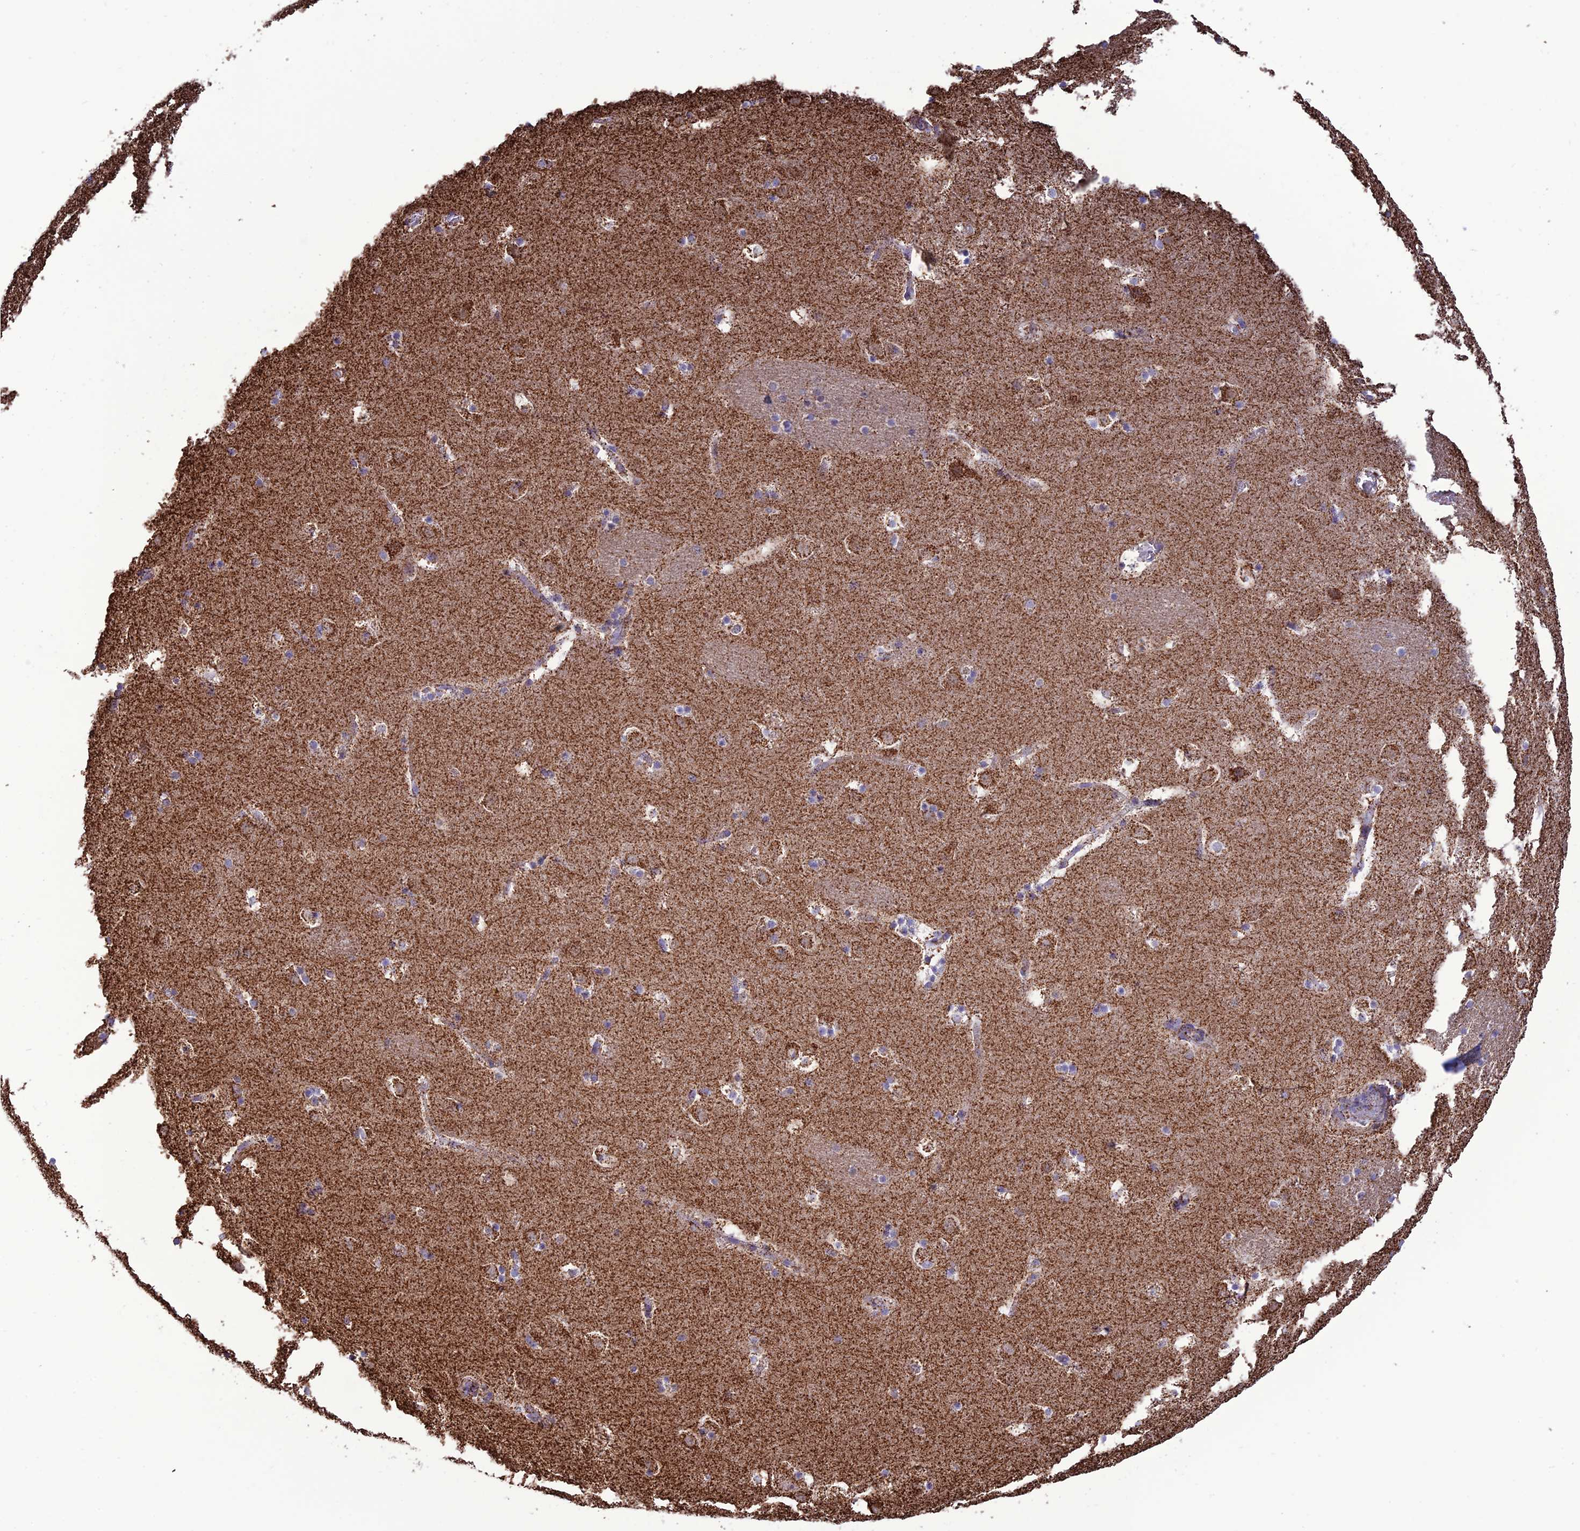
{"staining": {"intensity": "moderate", "quantity": "25%-75%", "location": "cytoplasmic/membranous"}, "tissue": "caudate", "cell_type": "Glial cells", "image_type": "normal", "snomed": [{"axis": "morphology", "description": "Normal tissue, NOS"}, {"axis": "topography", "description": "Lateral ventricle wall"}], "caption": "High-magnification brightfield microscopy of normal caudate stained with DAB (3,3'-diaminobenzidine) (brown) and counterstained with hematoxylin (blue). glial cells exhibit moderate cytoplasmic/membranous staining is appreciated in about25%-75% of cells.", "gene": "NDUFAF1", "patient": {"sex": "male", "age": 45}}